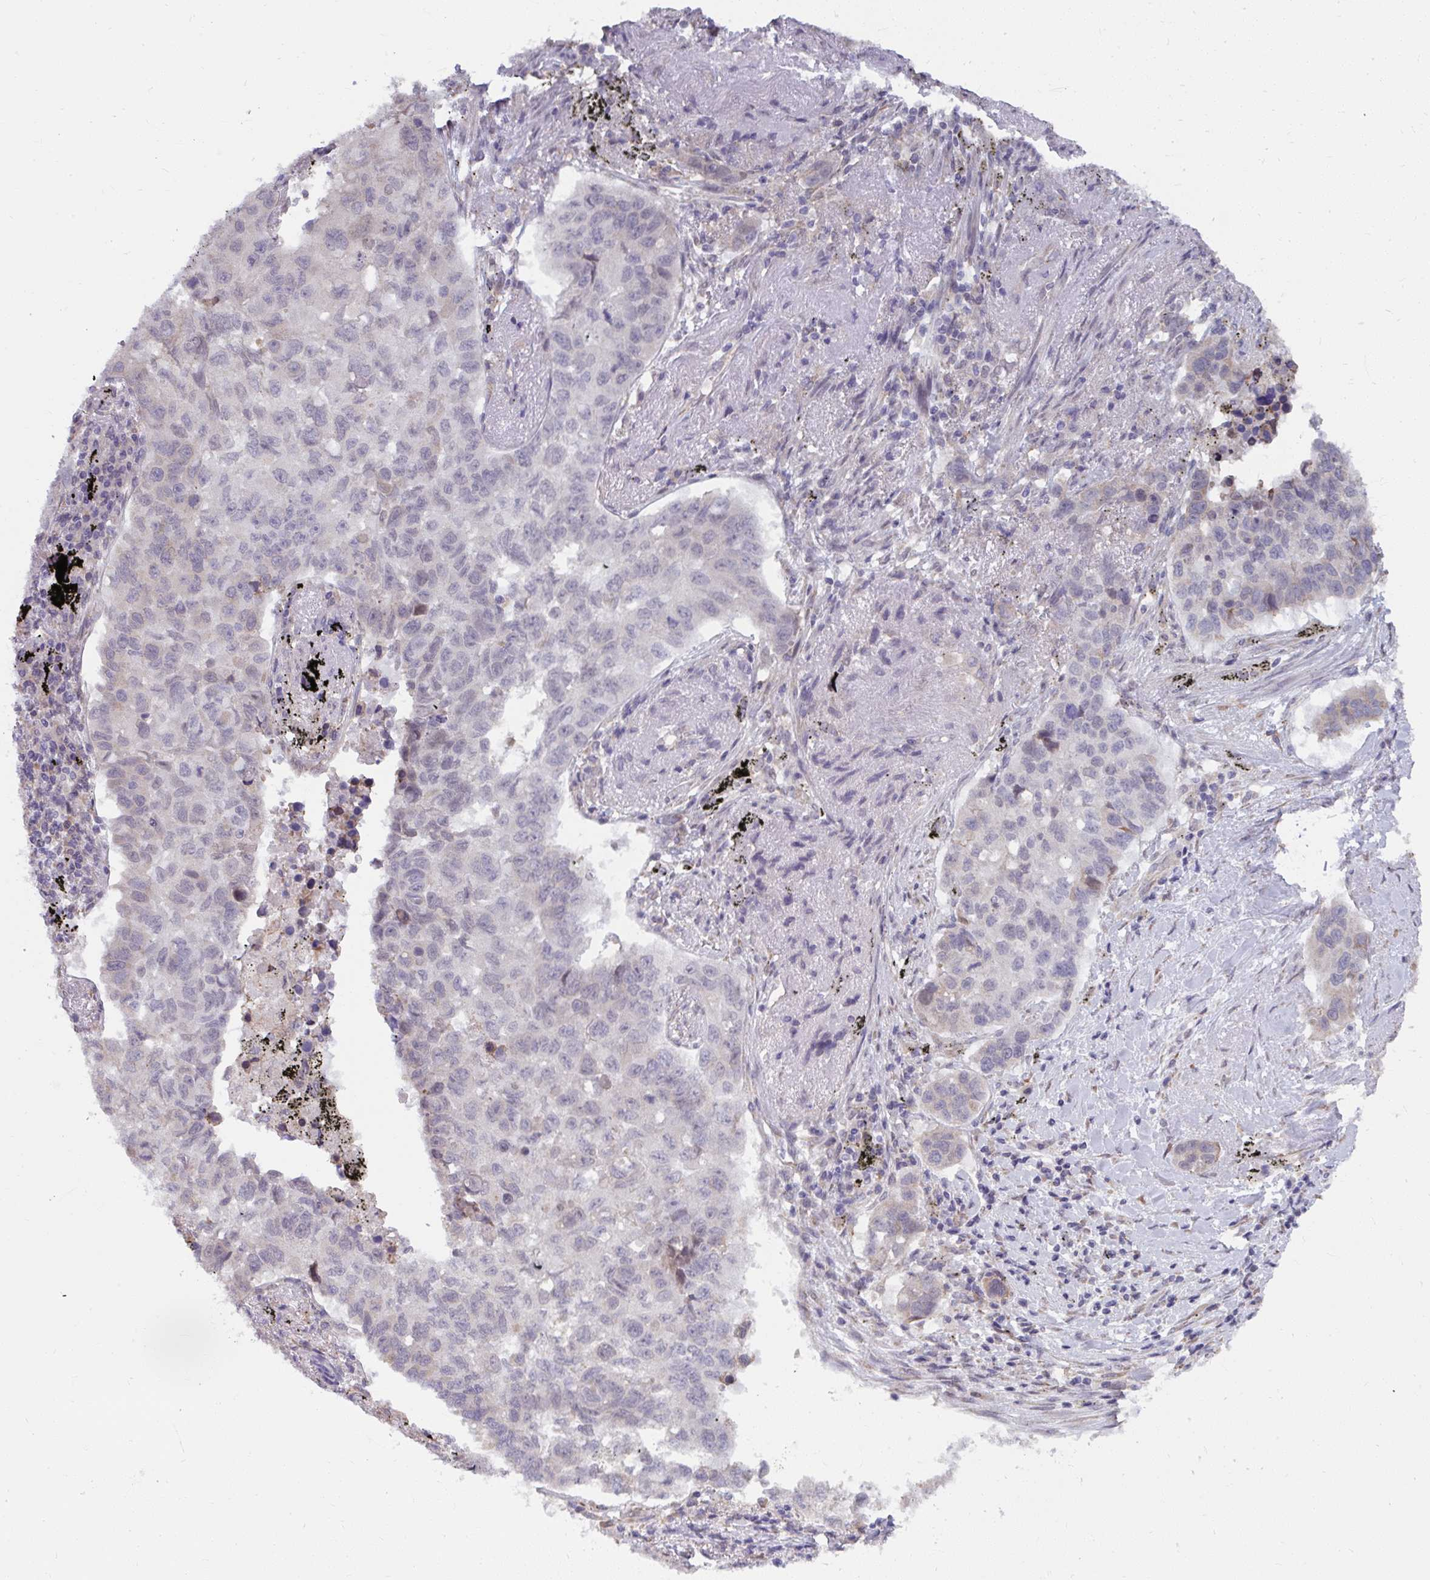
{"staining": {"intensity": "negative", "quantity": "none", "location": "none"}, "tissue": "lung cancer", "cell_type": "Tumor cells", "image_type": "cancer", "snomed": [{"axis": "morphology", "description": "Squamous cell carcinoma, NOS"}, {"axis": "topography", "description": "Lung"}], "caption": "Immunohistochemistry histopathology image of human lung squamous cell carcinoma stained for a protein (brown), which demonstrates no positivity in tumor cells.", "gene": "NMNAT1", "patient": {"sex": "male", "age": 60}}